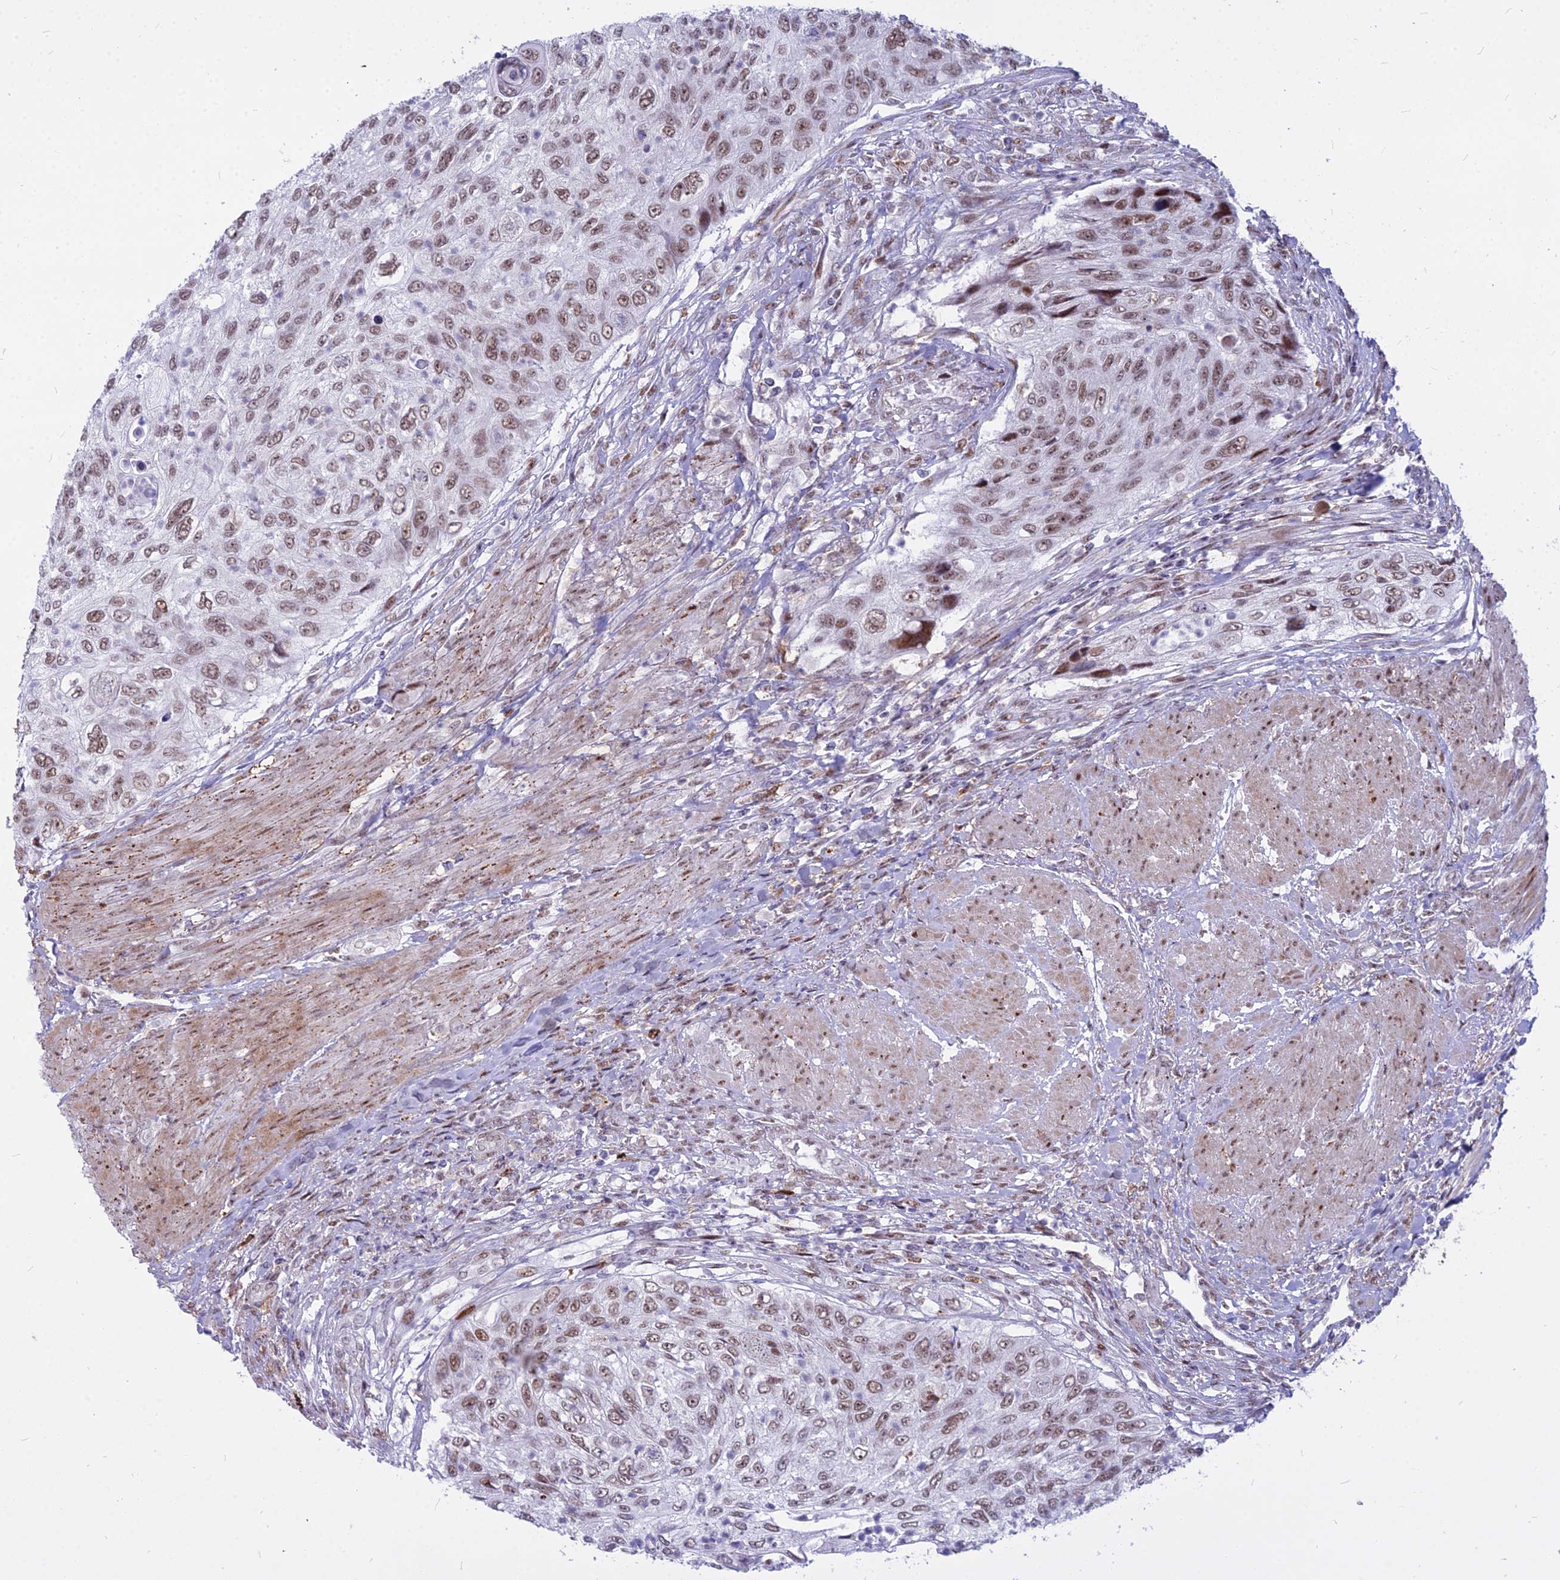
{"staining": {"intensity": "moderate", "quantity": ">75%", "location": "nuclear"}, "tissue": "urothelial cancer", "cell_type": "Tumor cells", "image_type": "cancer", "snomed": [{"axis": "morphology", "description": "Urothelial carcinoma, High grade"}, {"axis": "topography", "description": "Urinary bladder"}], "caption": "Protein staining displays moderate nuclear positivity in about >75% of tumor cells in urothelial carcinoma (high-grade).", "gene": "ALG10", "patient": {"sex": "female", "age": 60}}